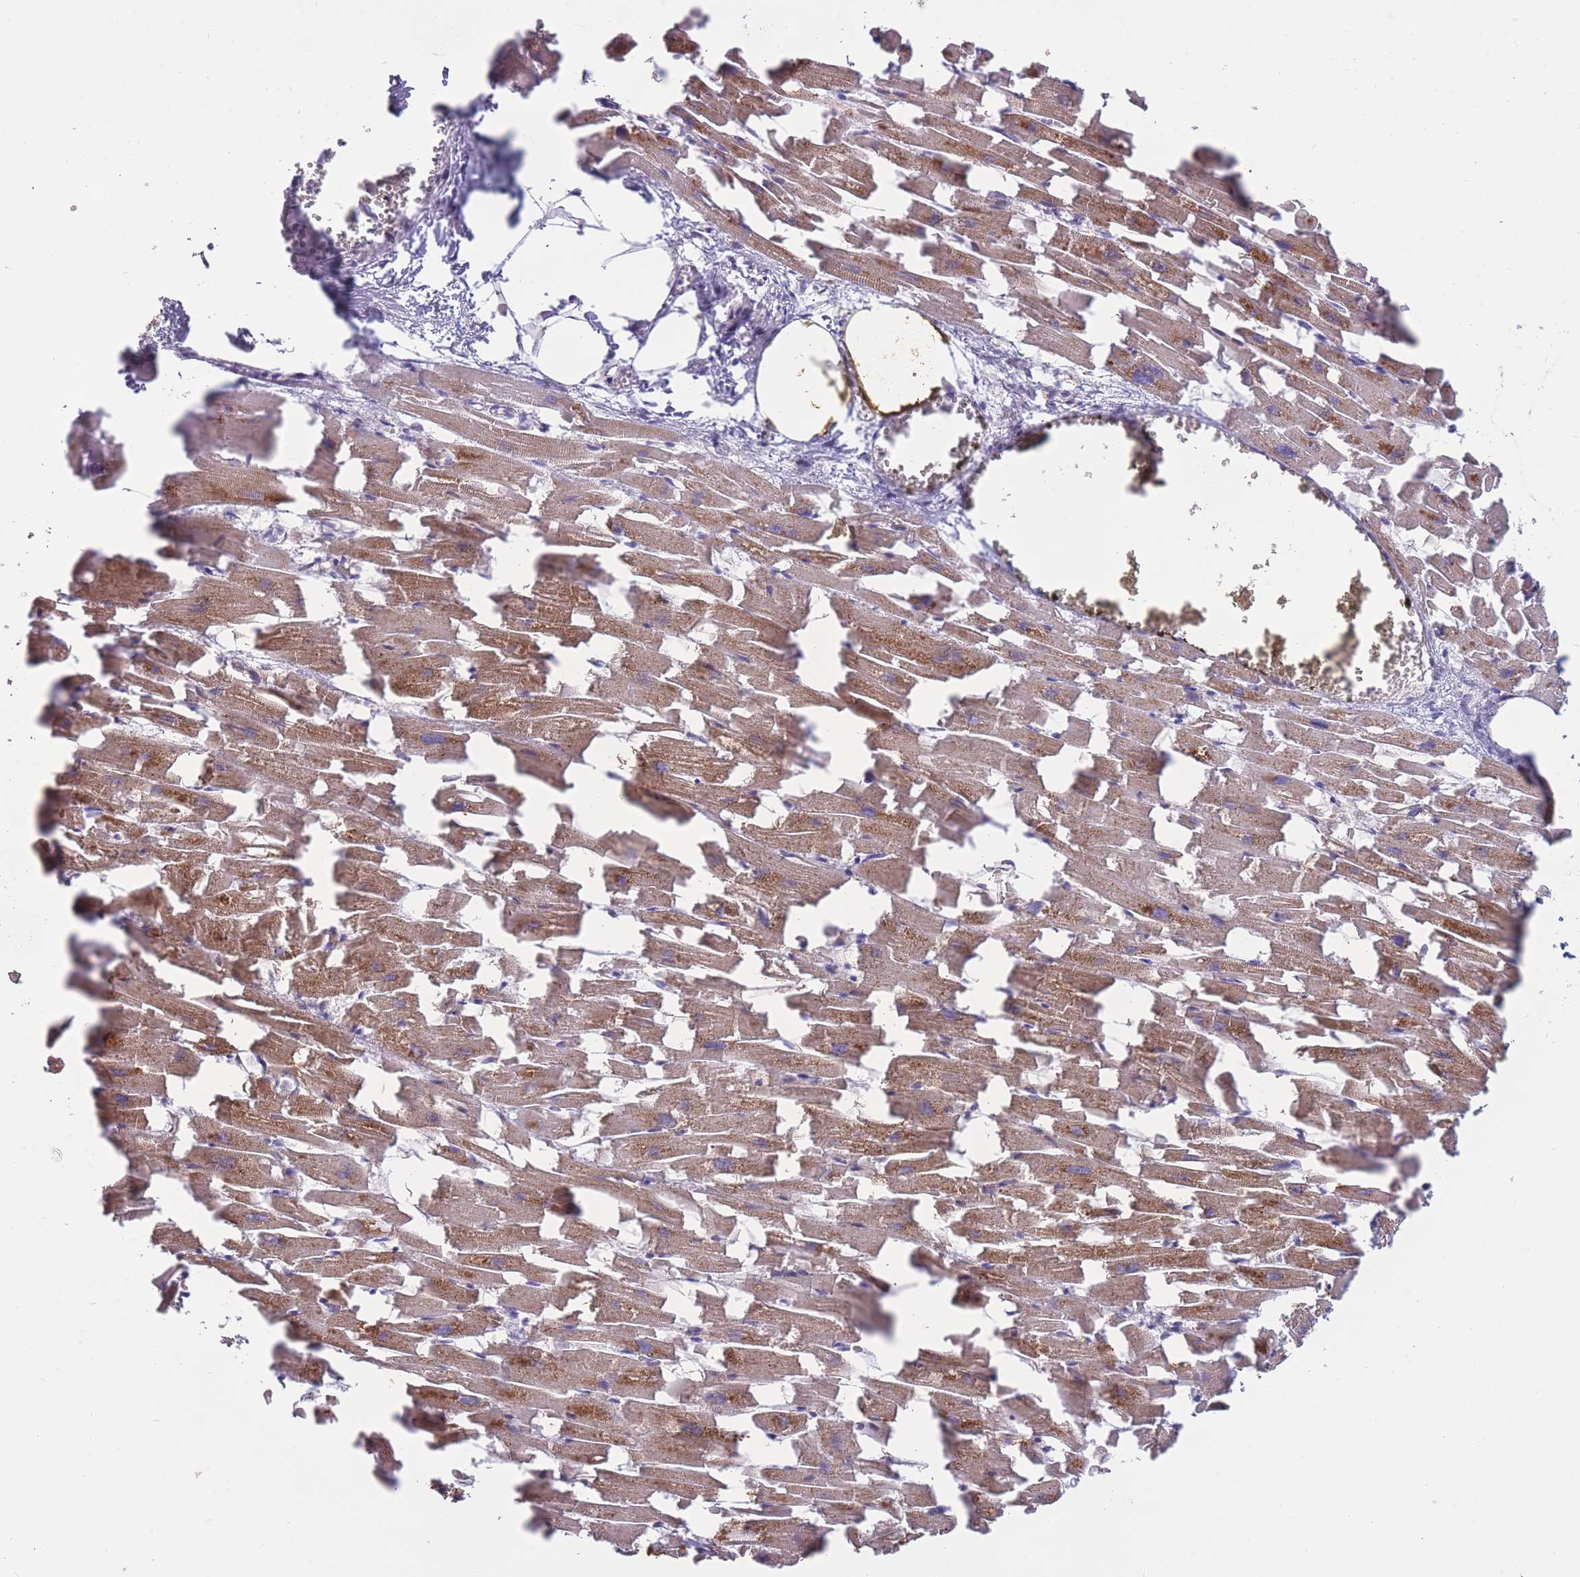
{"staining": {"intensity": "moderate", "quantity": ">75%", "location": "cytoplasmic/membranous"}, "tissue": "heart muscle", "cell_type": "Cardiomyocytes", "image_type": "normal", "snomed": [{"axis": "morphology", "description": "Normal tissue, NOS"}, {"axis": "topography", "description": "Heart"}], "caption": "IHC staining of normal heart muscle, which shows medium levels of moderate cytoplasmic/membranous staining in about >75% of cardiomyocytes indicating moderate cytoplasmic/membranous protein staining. The staining was performed using DAB (brown) for protein detection and nuclei were counterstained in hematoxylin (blue).", "gene": "MCIDAS", "patient": {"sex": "female", "age": 64}}